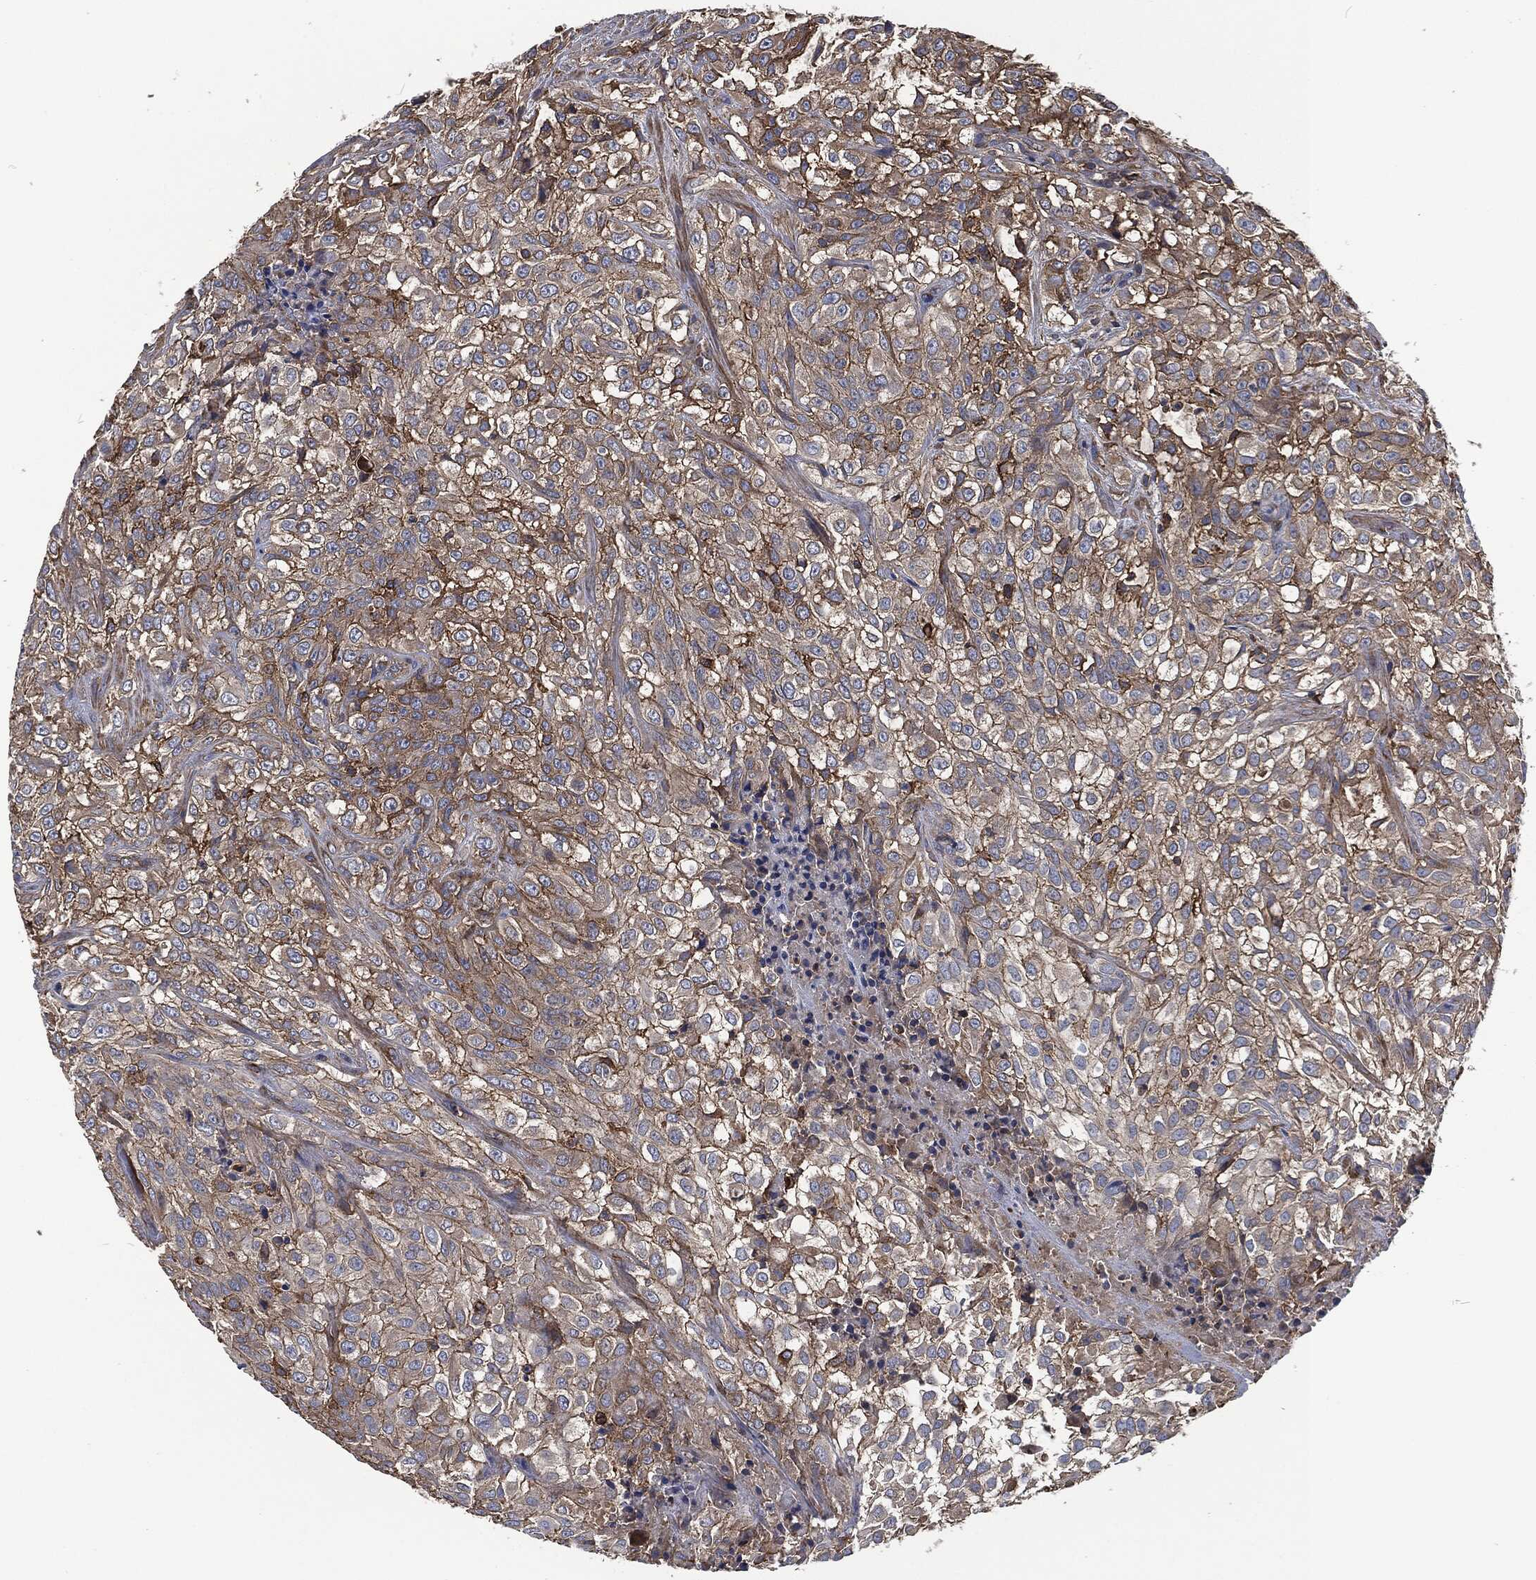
{"staining": {"intensity": "strong", "quantity": "25%-75%", "location": "cytoplasmic/membranous"}, "tissue": "urothelial cancer", "cell_type": "Tumor cells", "image_type": "cancer", "snomed": [{"axis": "morphology", "description": "Urothelial carcinoma, High grade"}, {"axis": "topography", "description": "Urinary bladder"}], "caption": "Immunohistochemical staining of urothelial cancer shows high levels of strong cytoplasmic/membranous positivity in approximately 25%-75% of tumor cells.", "gene": "LGALS9", "patient": {"sex": "male", "age": 56}}